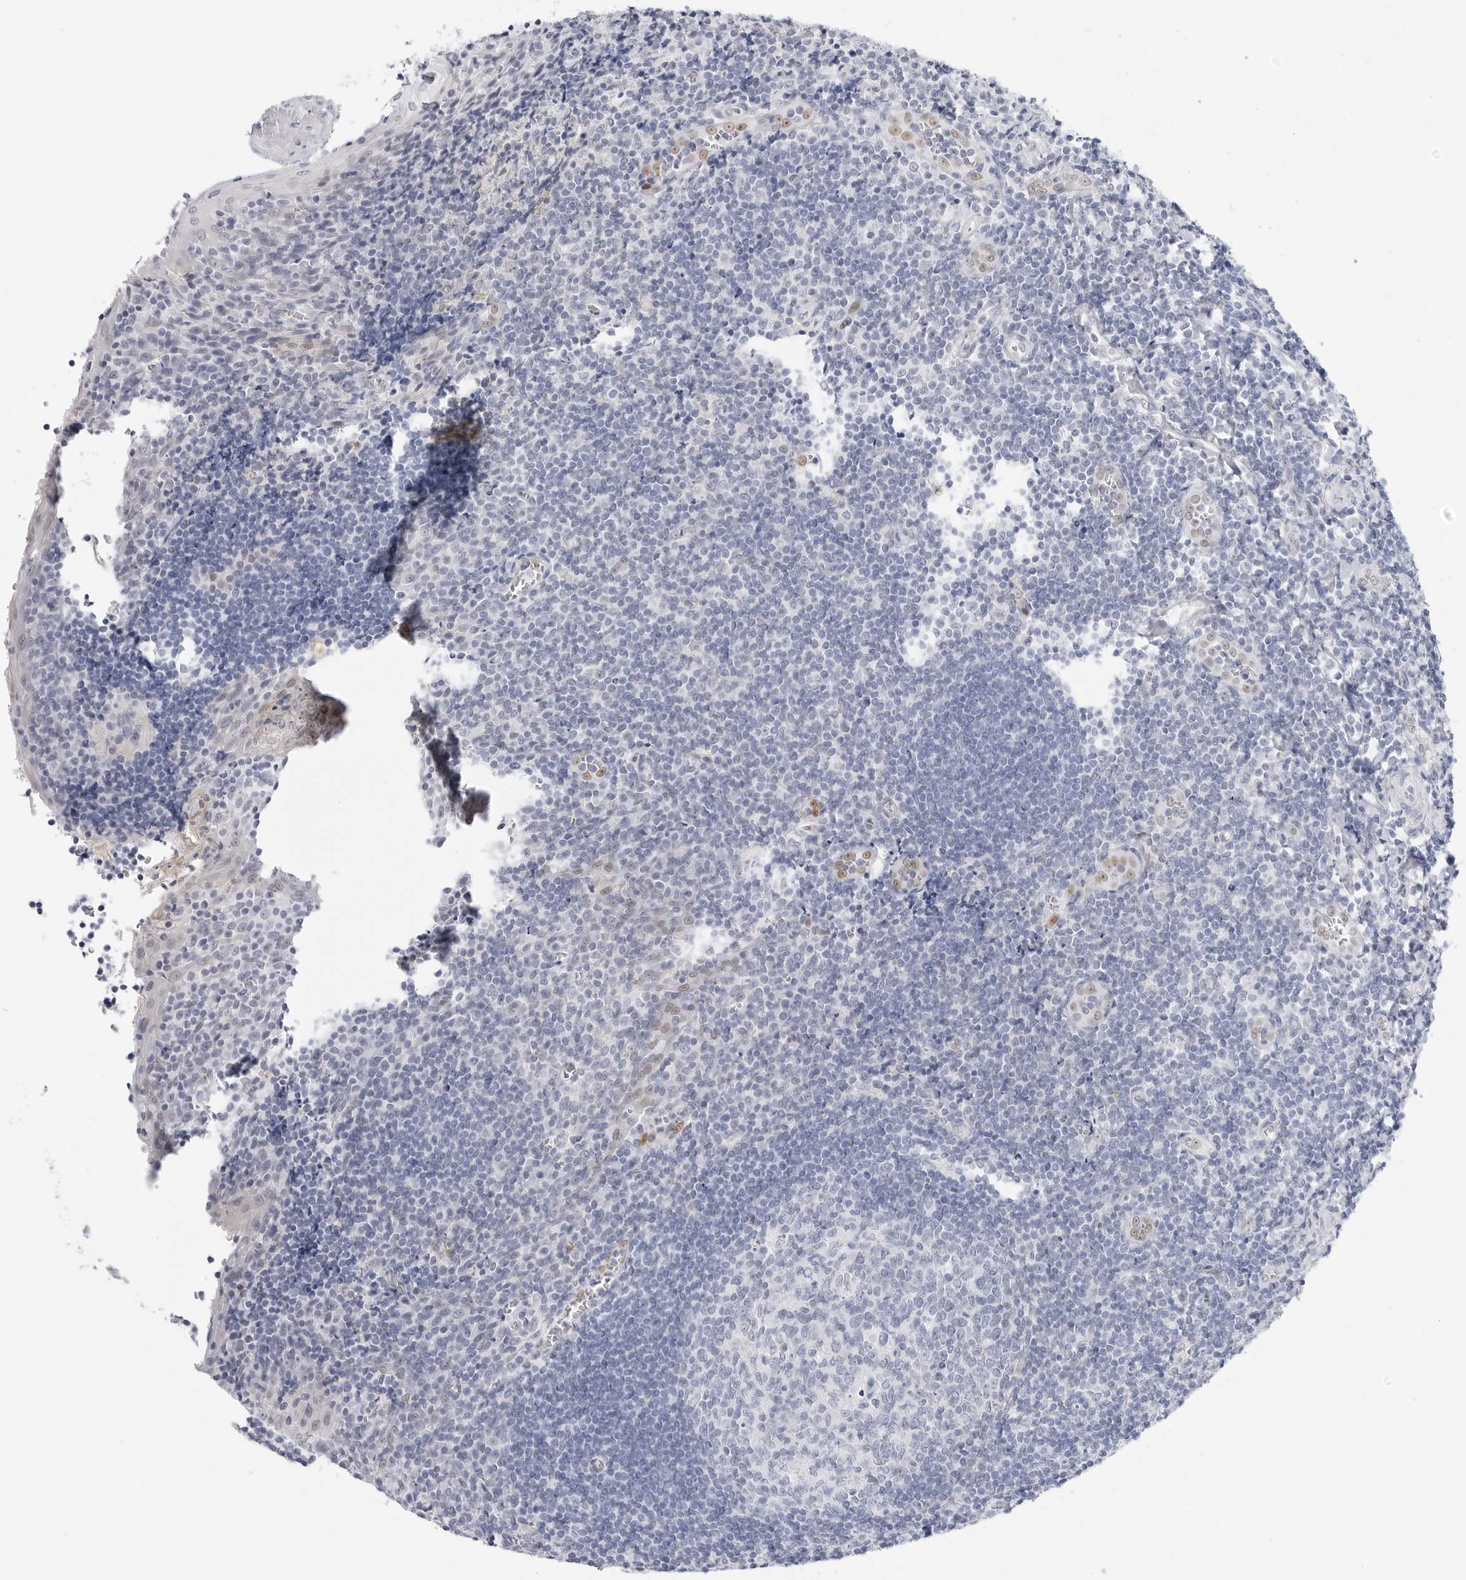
{"staining": {"intensity": "negative", "quantity": "none", "location": "none"}, "tissue": "tonsil", "cell_type": "Germinal center cells", "image_type": "normal", "snomed": [{"axis": "morphology", "description": "Normal tissue, NOS"}, {"axis": "topography", "description": "Tonsil"}], "caption": "The micrograph exhibits no significant expression in germinal center cells of tonsil. The staining was performed using DAB to visualize the protein expression in brown, while the nuclei were stained in blue with hematoxylin (Magnification: 20x).", "gene": "SLC19A1", "patient": {"sex": "male", "age": 27}}